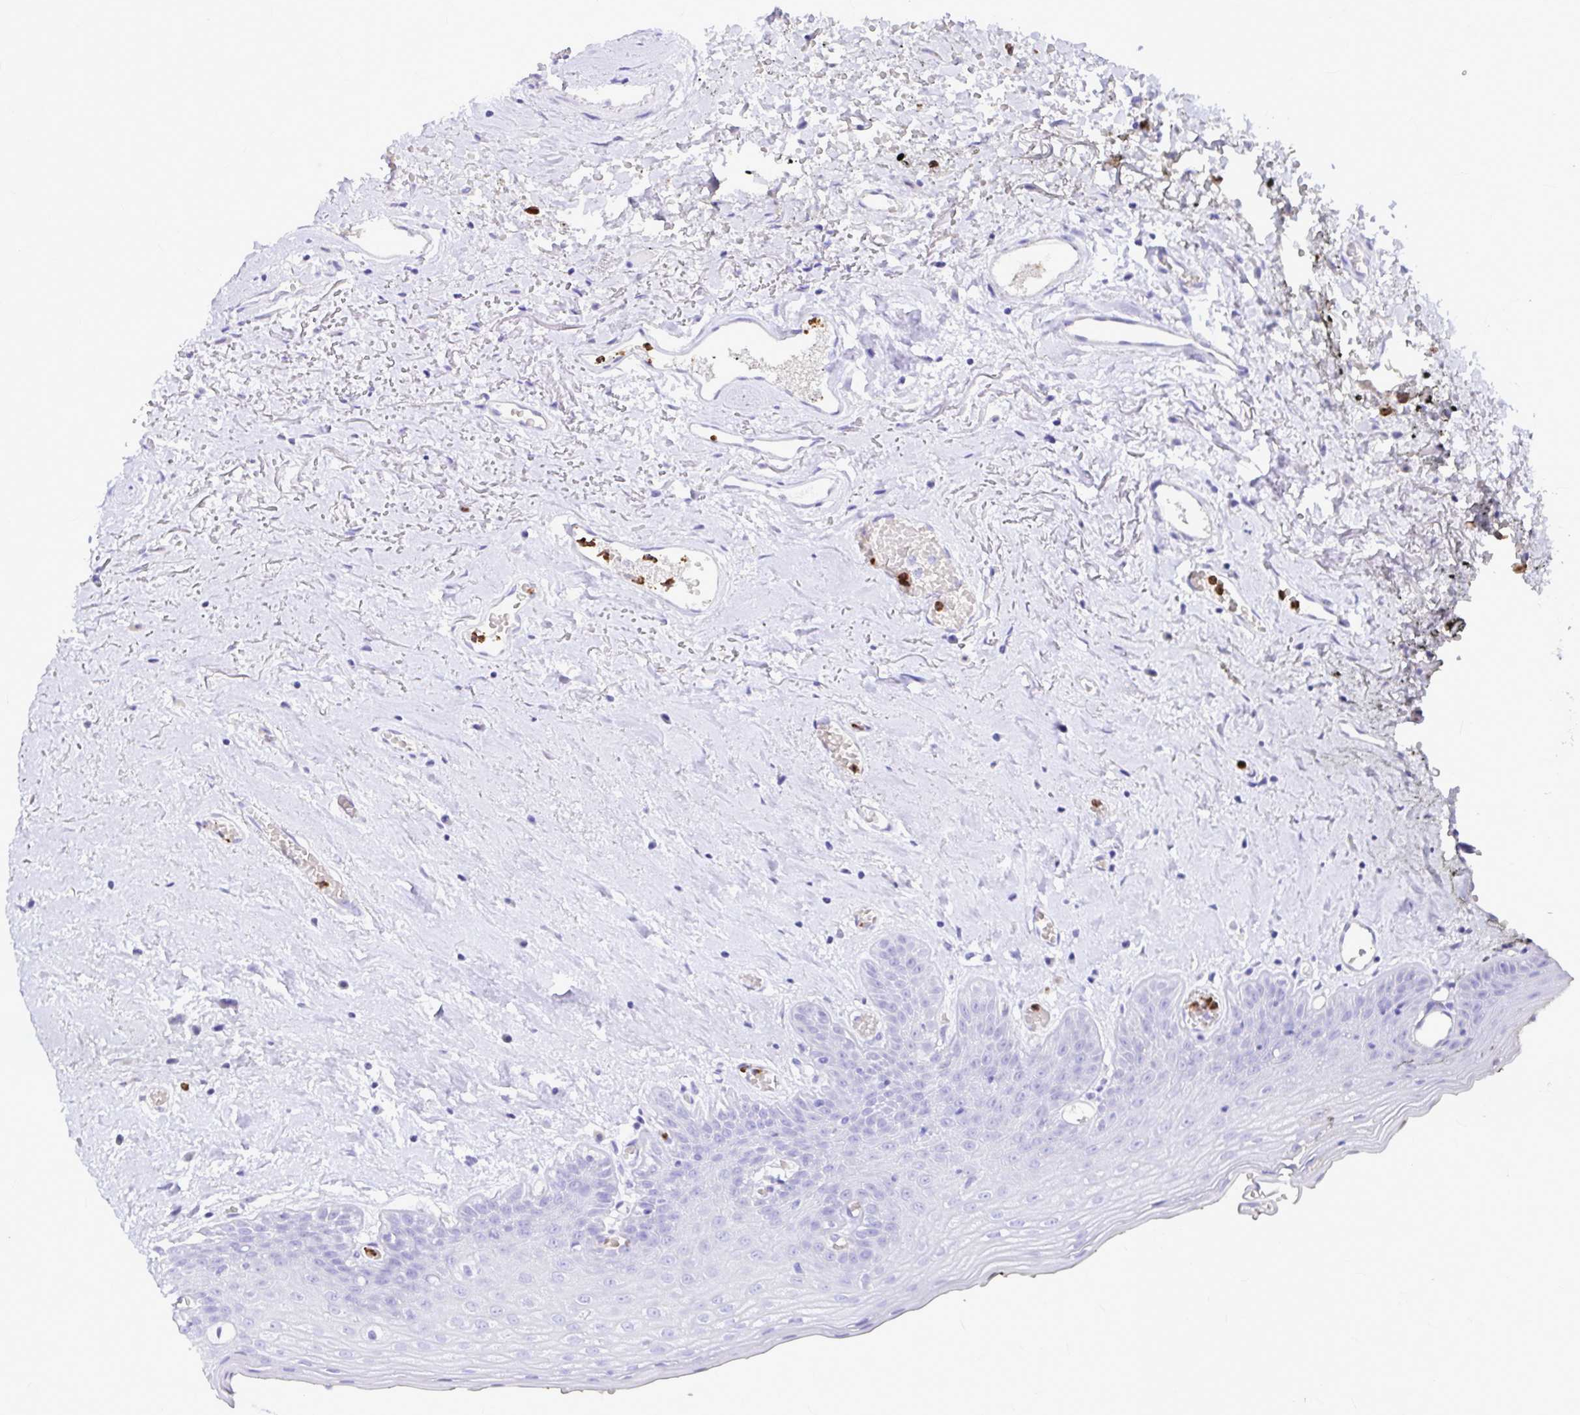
{"staining": {"intensity": "negative", "quantity": "none", "location": "none"}, "tissue": "oral mucosa", "cell_type": "Squamous epithelial cells", "image_type": "normal", "snomed": [{"axis": "morphology", "description": "Normal tissue, NOS"}, {"axis": "morphology", "description": "Squamous cell carcinoma, NOS"}, {"axis": "topography", "description": "Oral tissue"}, {"axis": "topography", "description": "Peripheral nerve tissue"}, {"axis": "topography", "description": "Head-Neck"}], "caption": "Squamous epithelial cells are negative for brown protein staining in unremarkable oral mucosa. (DAB IHC visualized using brightfield microscopy, high magnification).", "gene": "CLEC1B", "patient": {"sex": "female", "age": 59}}